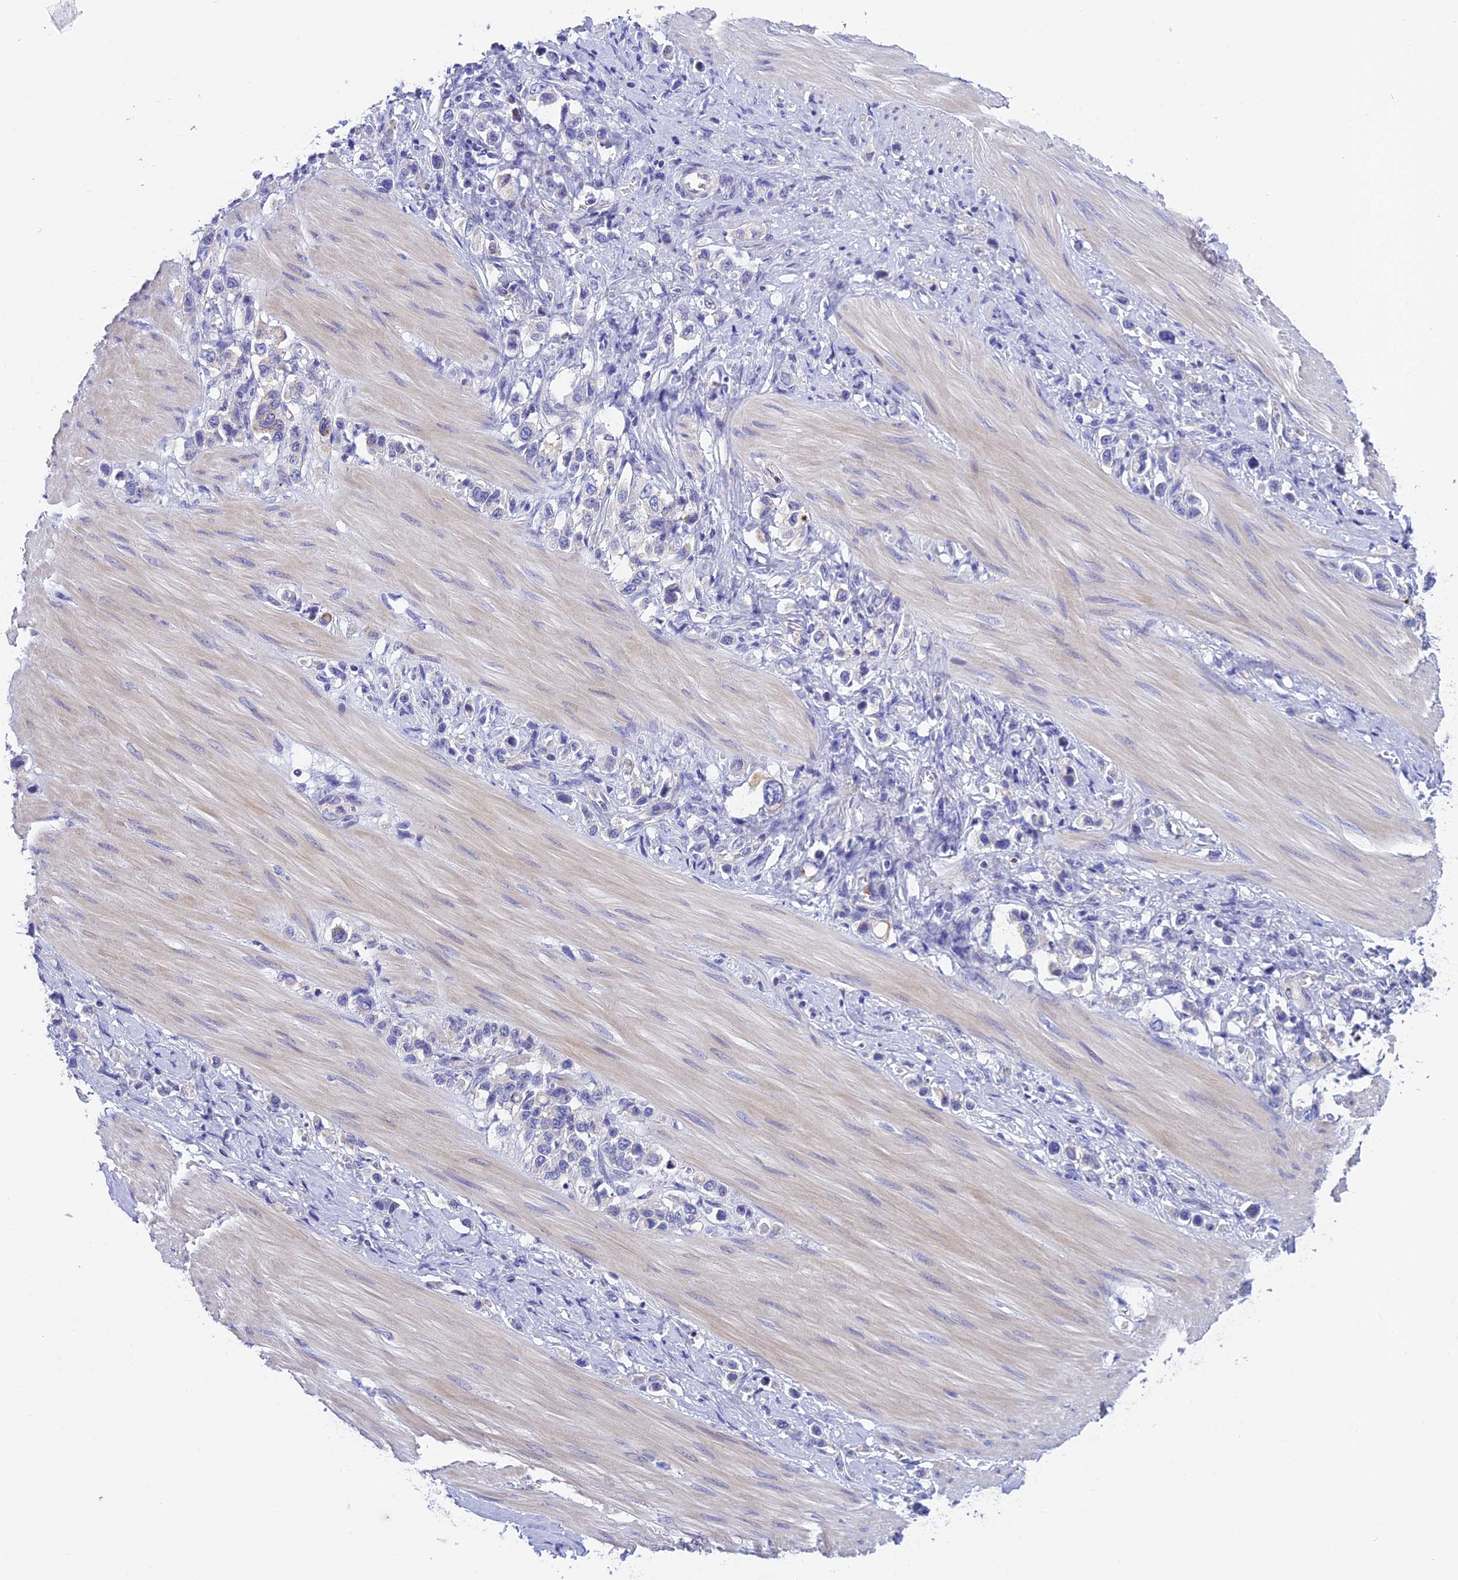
{"staining": {"intensity": "negative", "quantity": "none", "location": "none"}, "tissue": "stomach cancer", "cell_type": "Tumor cells", "image_type": "cancer", "snomed": [{"axis": "morphology", "description": "Adenocarcinoma, NOS"}, {"axis": "topography", "description": "Stomach"}], "caption": "Protein analysis of stomach cancer displays no significant staining in tumor cells. (DAB immunohistochemistry (IHC), high magnification).", "gene": "C17orf67", "patient": {"sex": "female", "age": 65}}